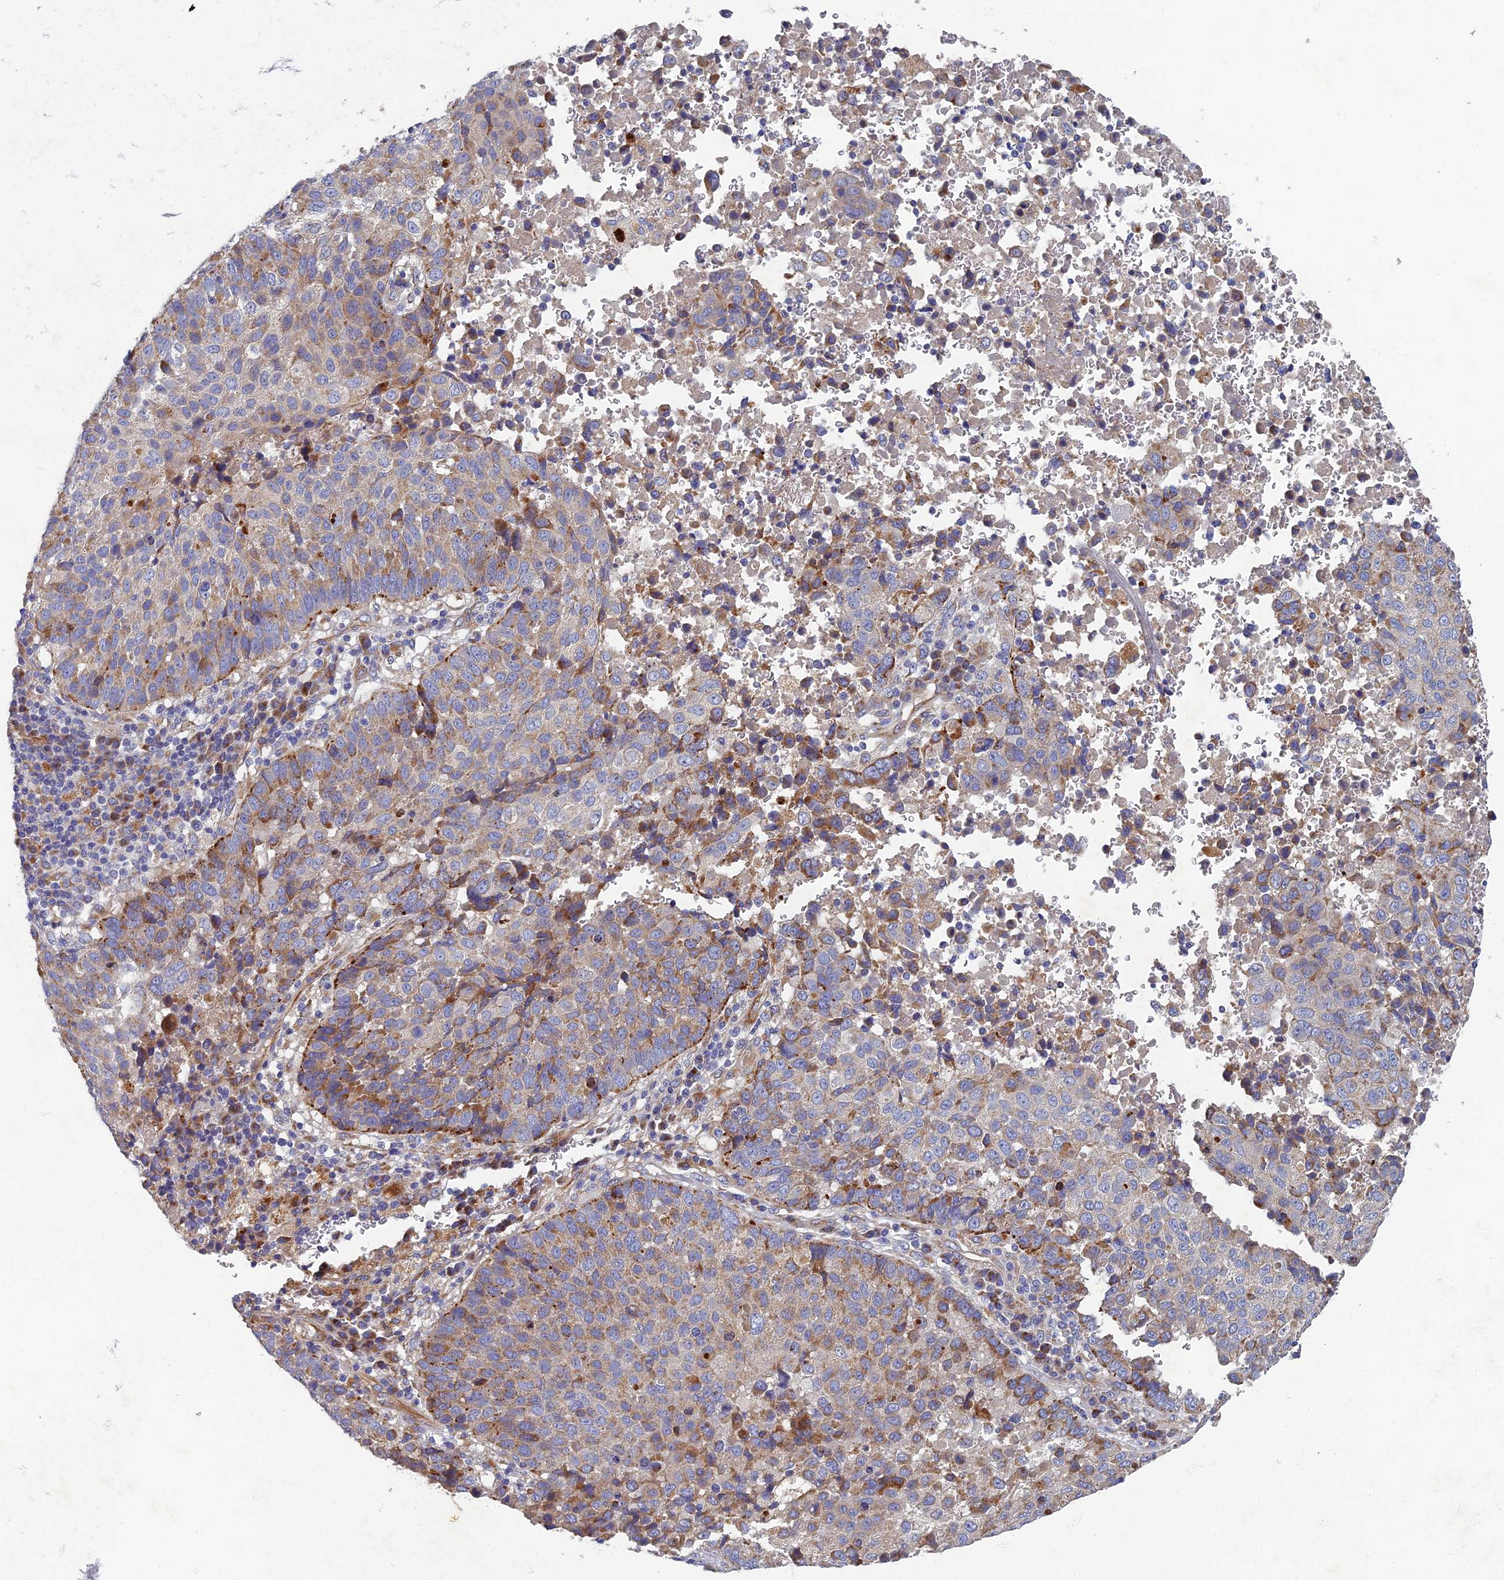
{"staining": {"intensity": "moderate", "quantity": "25%-75%", "location": "cytoplasmic/membranous"}, "tissue": "lung cancer", "cell_type": "Tumor cells", "image_type": "cancer", "snomed": [{"axis": "morphology", "description": "Squamous cell carcinoma, NOS"}, {"axis": "topography", "description": "Lung"}], "caption": "Immunohistochemistry (DAB) staining of human squamous cell carcinoma (lung) displays moderate cytoplasmic/membranous protein staining in approximately 25%-75% of tumor cells. Nuclei are stained in blue.", "gene": "RNASEK", "patient": {"sex": "male", "age": 73}}